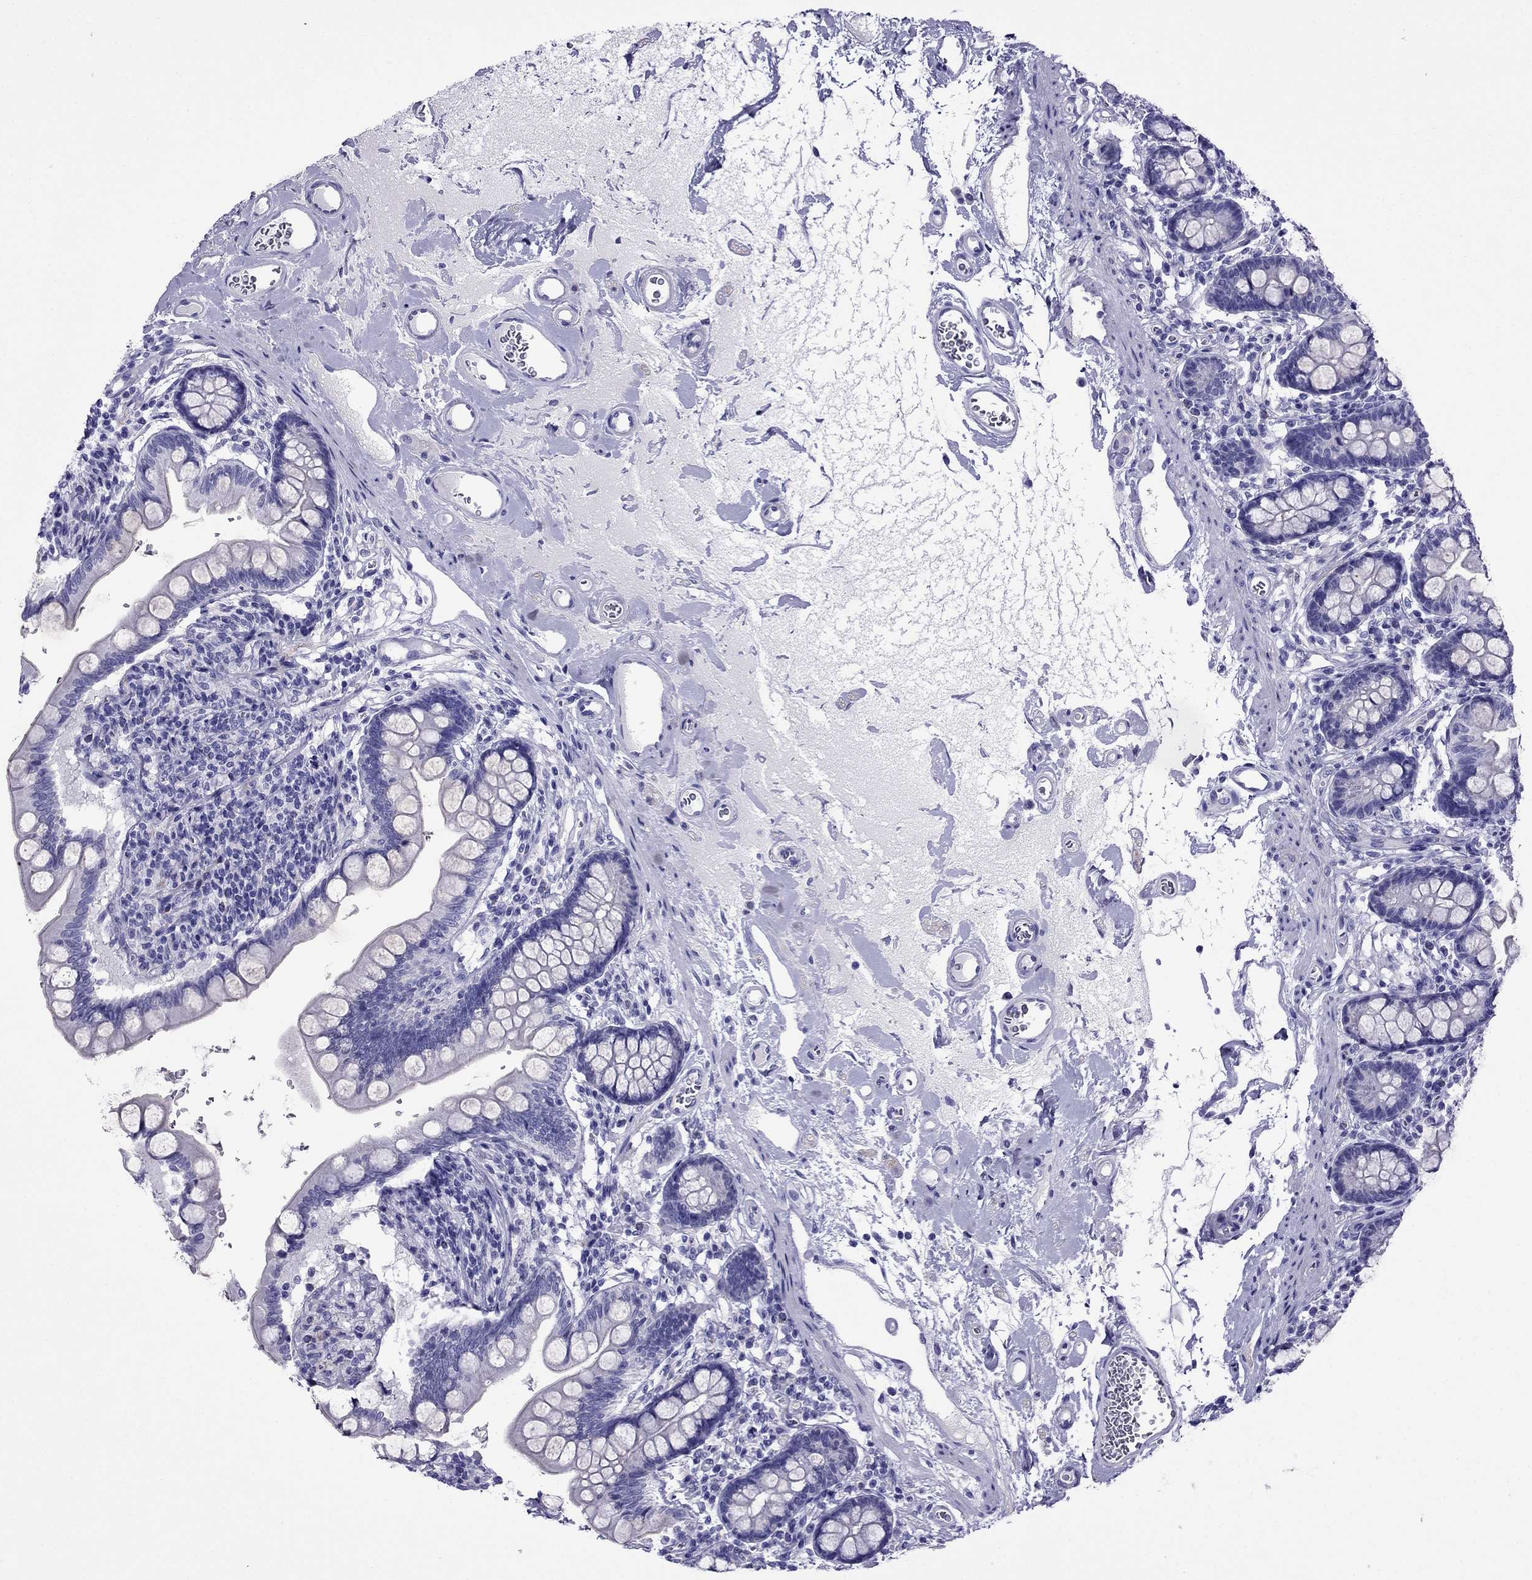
{"staining": {"intensity": "negative", "quantity": "none", "location": "none"}, "tissue": "small intestine", "cell_type": "Glandular cells", "image_type": "normal", "snomed": [{"axis": "morphology", "description": "Normal tissue, NOS"}, {"axis": "topography", "description": "Small intestine"}], "caption": "Glandular cells show no significant expression in normal small intestine. The staining is performed using DAB brown chromogen with nuclei counter-stained in using hematoxylin.", "gene": "CRYBA1", "patient": {"sex": "female", "age": 56}}